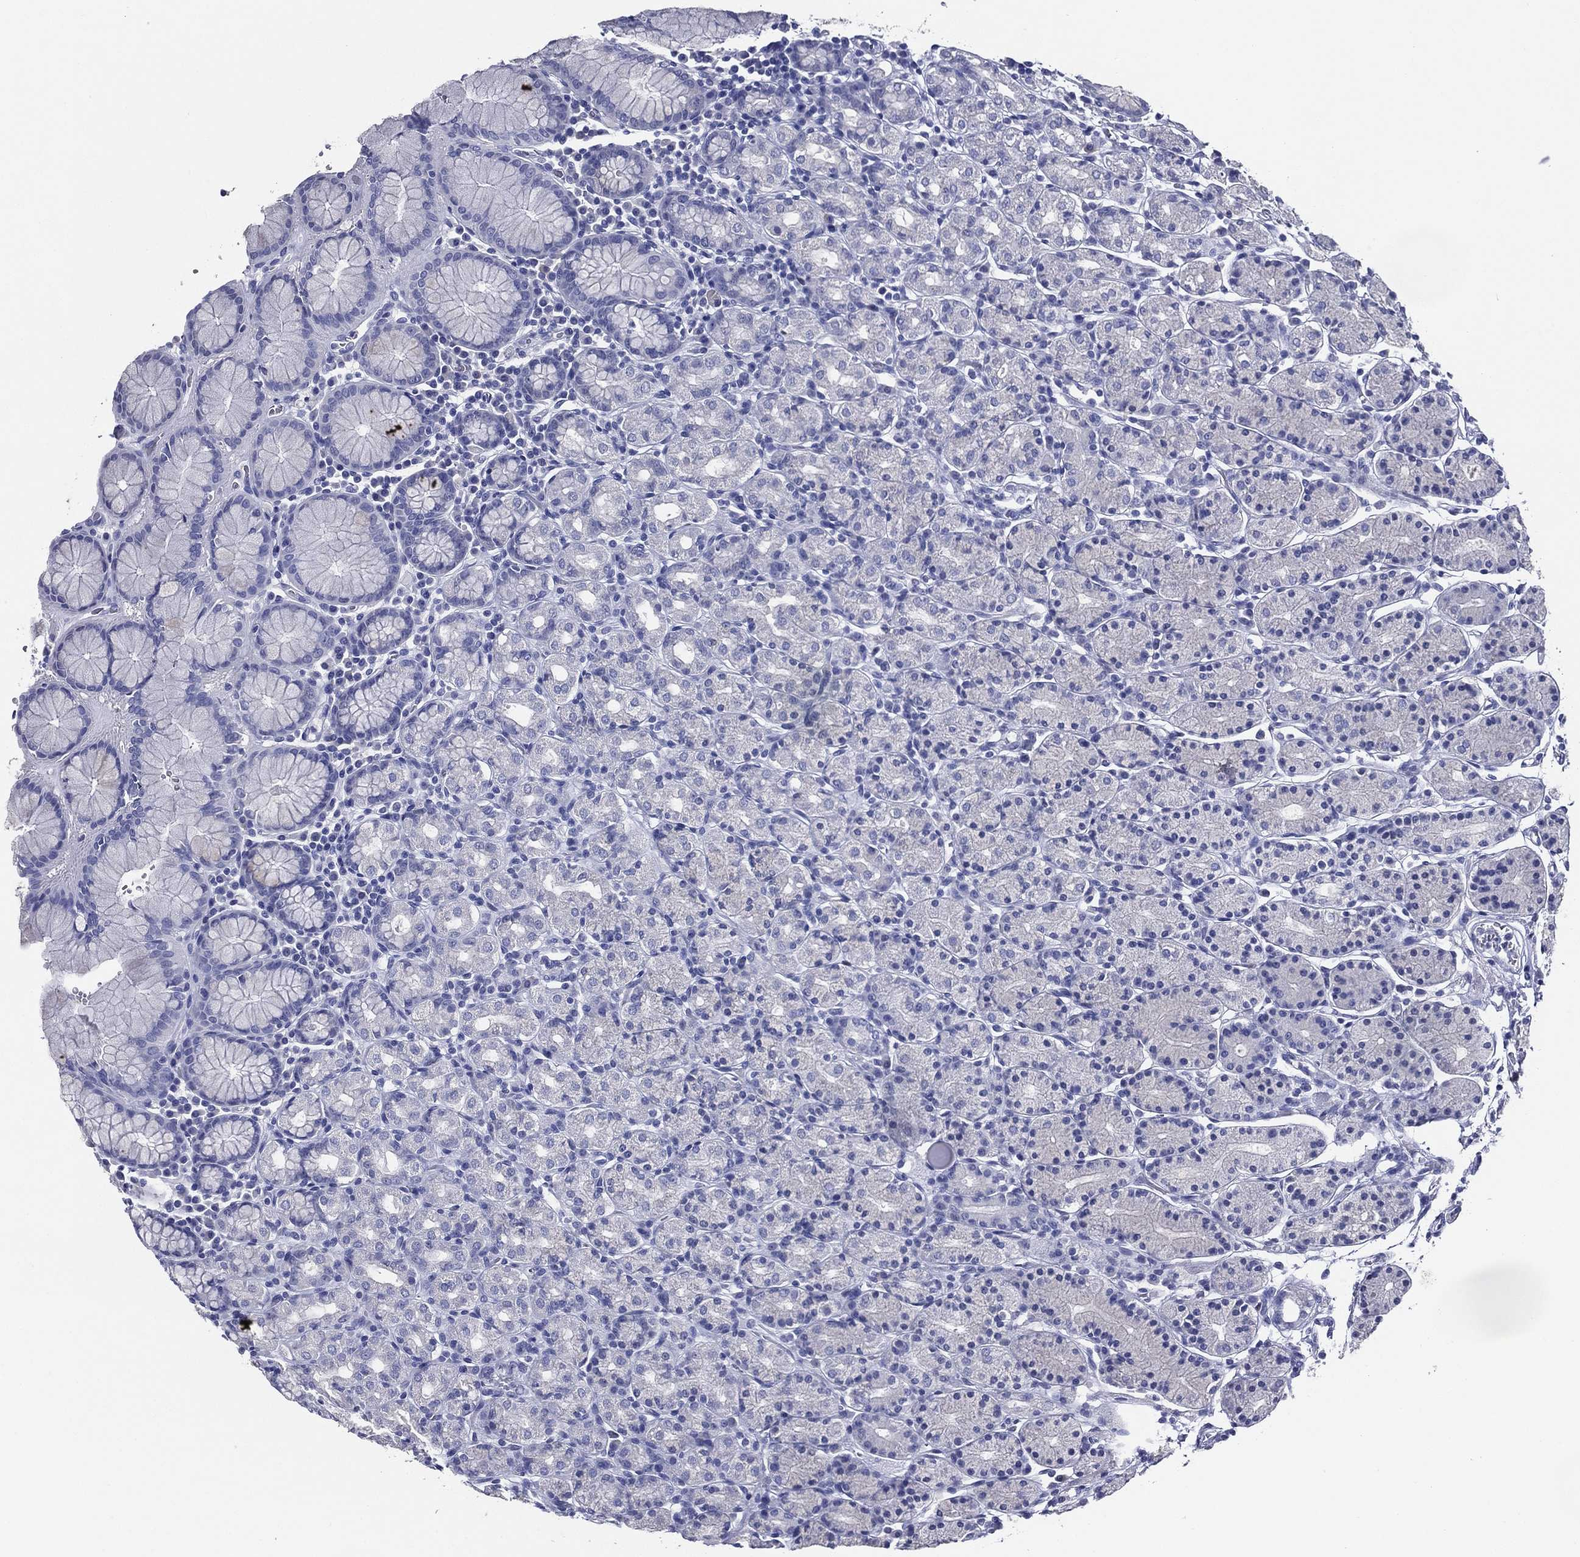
{"staining": {"intensity": "negative", "quantity": "none", "location": "none"}, "tissue": "stomach", "cell_type": "Glandular cells", "image_type": "normal", "snomed": [{"axis": "morphology", "description": "Normal tissue, NOS"}, {"axis": "topography", "description": "Stomach, upper"}, {"axis": "topography", "description": "Stomach"}], "caption": "High power microscopy image of an immunohistochemistry photomicrograph of benign stomach, revealing no significant positivity in glandular cells.", "gene": "TFAP2A", "patient": {"sex": "male", "age": 62}}